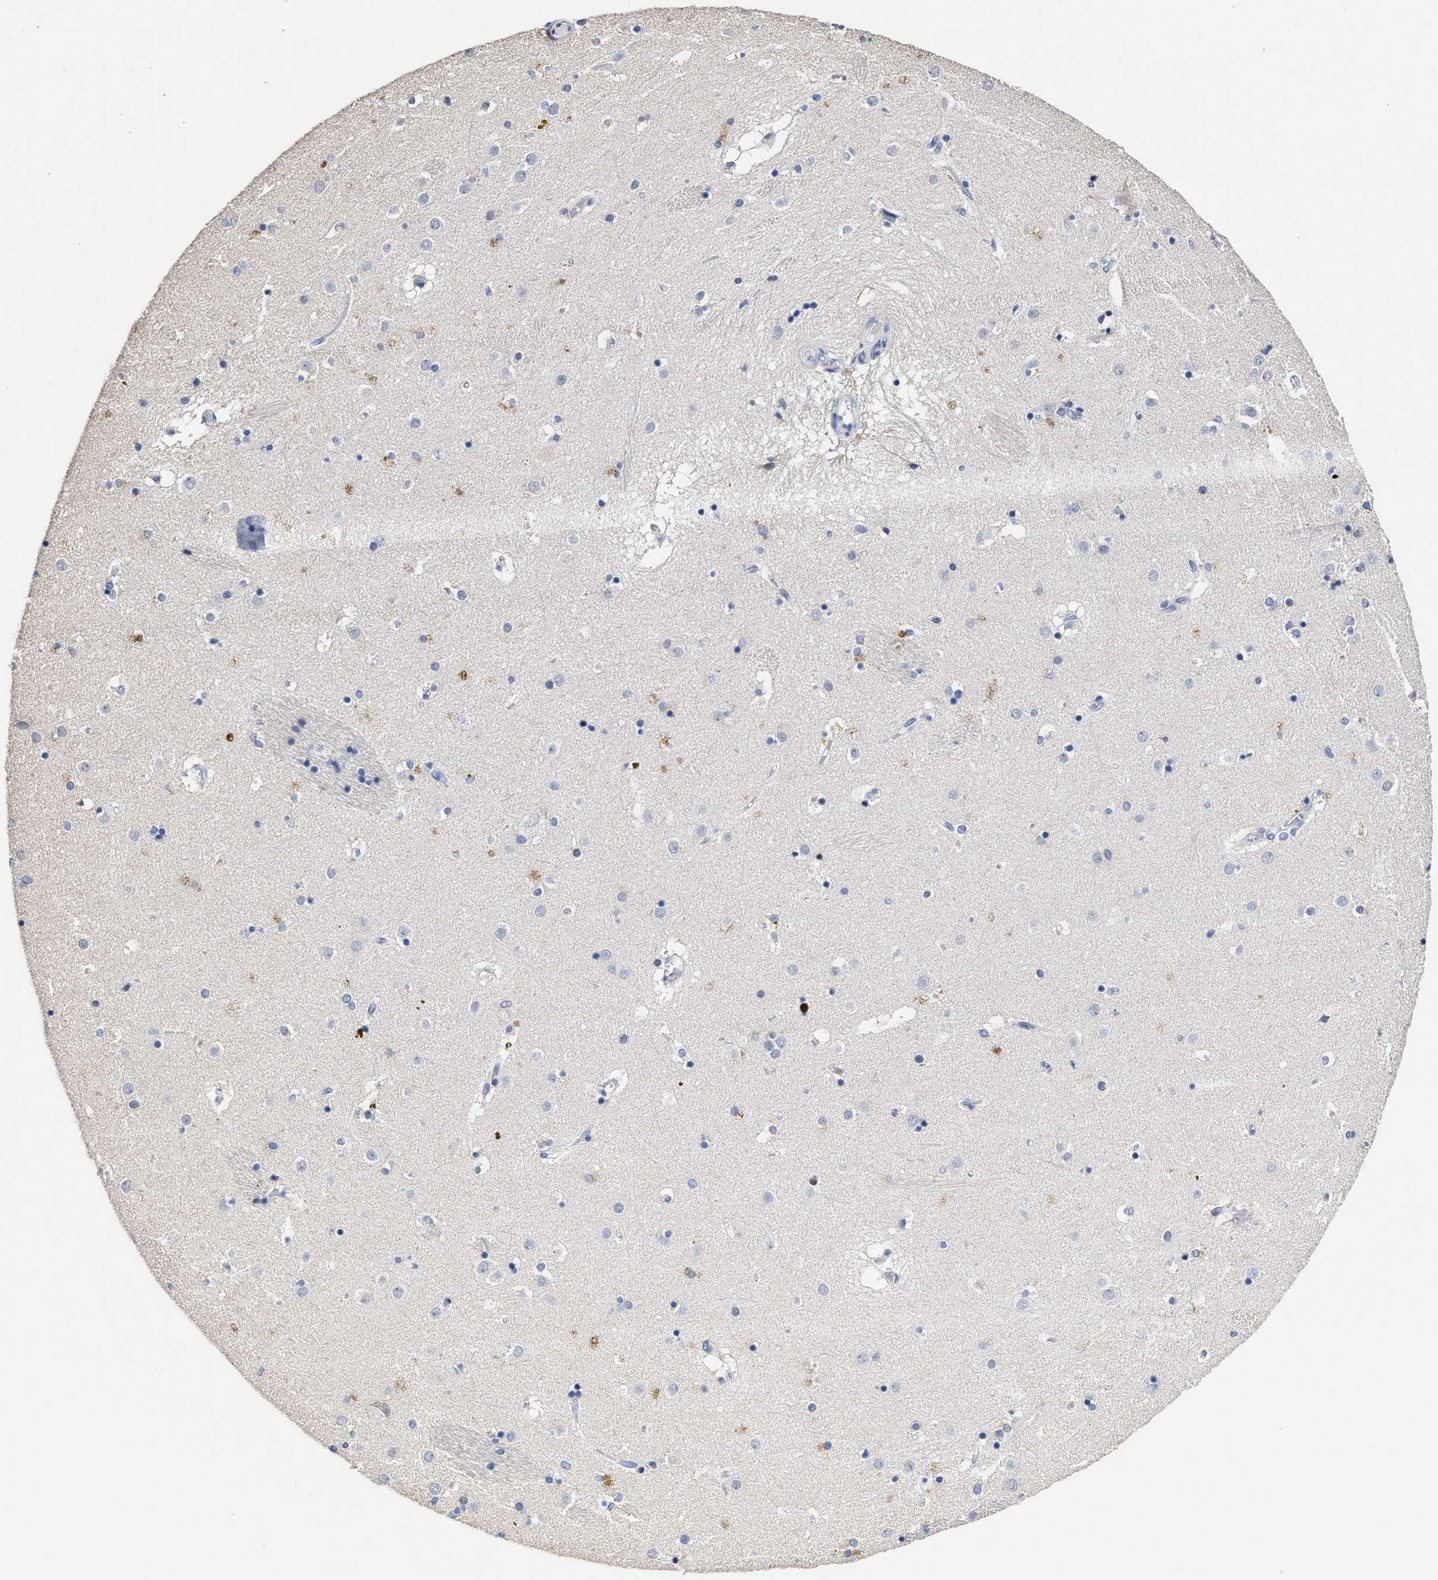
{"staining": {"intensity": "negative", "quantity": "none", "location": "none"}, "tissue": "caudate", "cell_type": "Glial cells", "image_type": "normal", "snomed": [{"axis": "morphology", "description": "Normal tissue, NOS"}, {"axis": "topography", "description": "Lateral ventricle wall"}], "caption": "Immunohistochemistry histopathology image of unremarkable caudate: human caudate stained with DAB reveals no significant protein positivity in glial cells.", "gene": "ZFAT", "patient": {"sex": "male", "age": 70}}